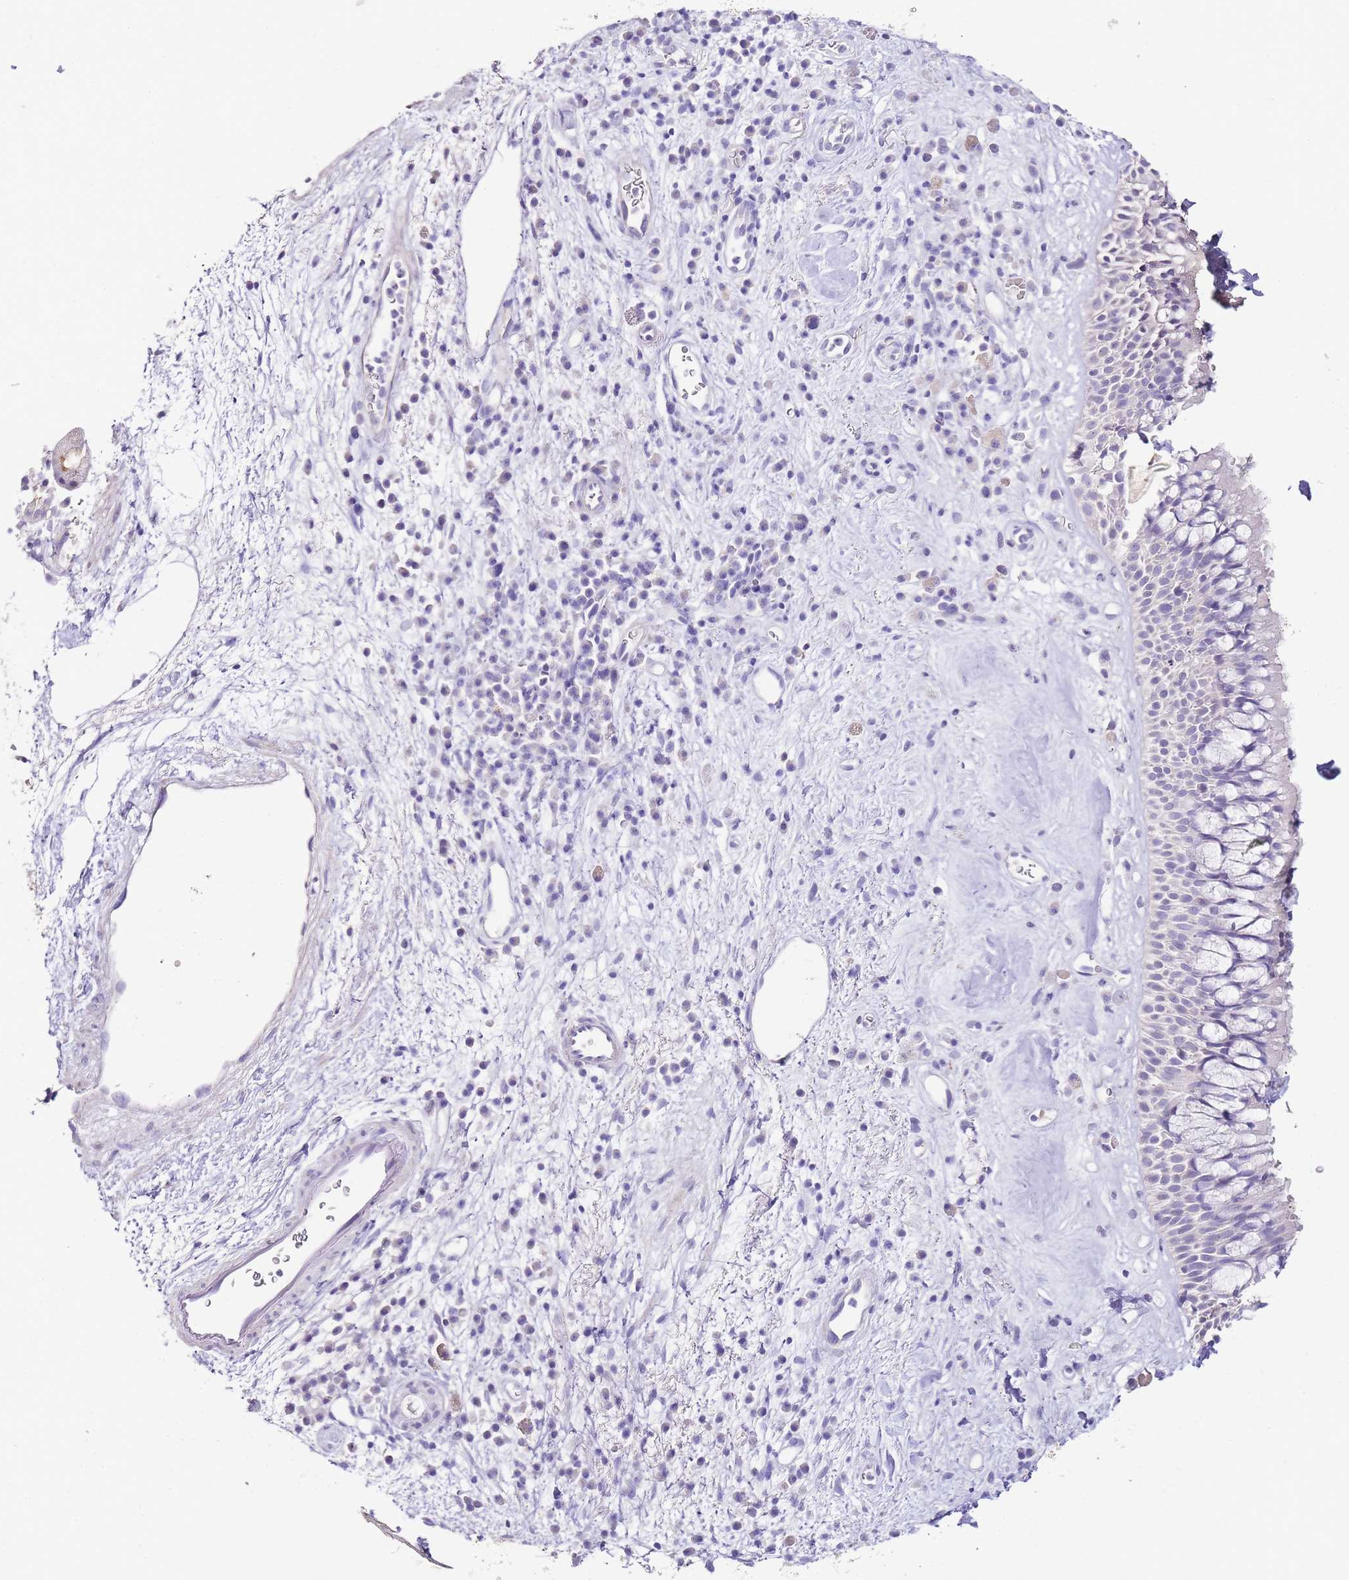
{"staining": {"intensity": "negative", "quantity": "none", "location": "none"}, "tissue": "nasopharynx", "cell_type": "Respiratory epithelial cells", "image_type": "normal", "snomed": [{"axis": "morphology", "description": "Normal tissue, NOS"}, {"axis": "morphology", "description": "Squamous cell carcinoma, NOS"}, {"axis": "topography", "description": "Nasopharynx"}, {"axis": "topography", "description": "Head-Neck"}], "caption": "Unremarkable nasopharynx was stained to show a protein in brown. There is no significant expression in respiratory epithelial cells. (DAB (3,3'-diaminobenzidine) immunohistochemistry (IHC), high magnification).", "gene": "DPP4", "patient": {"sex": "male", "age": 85}}